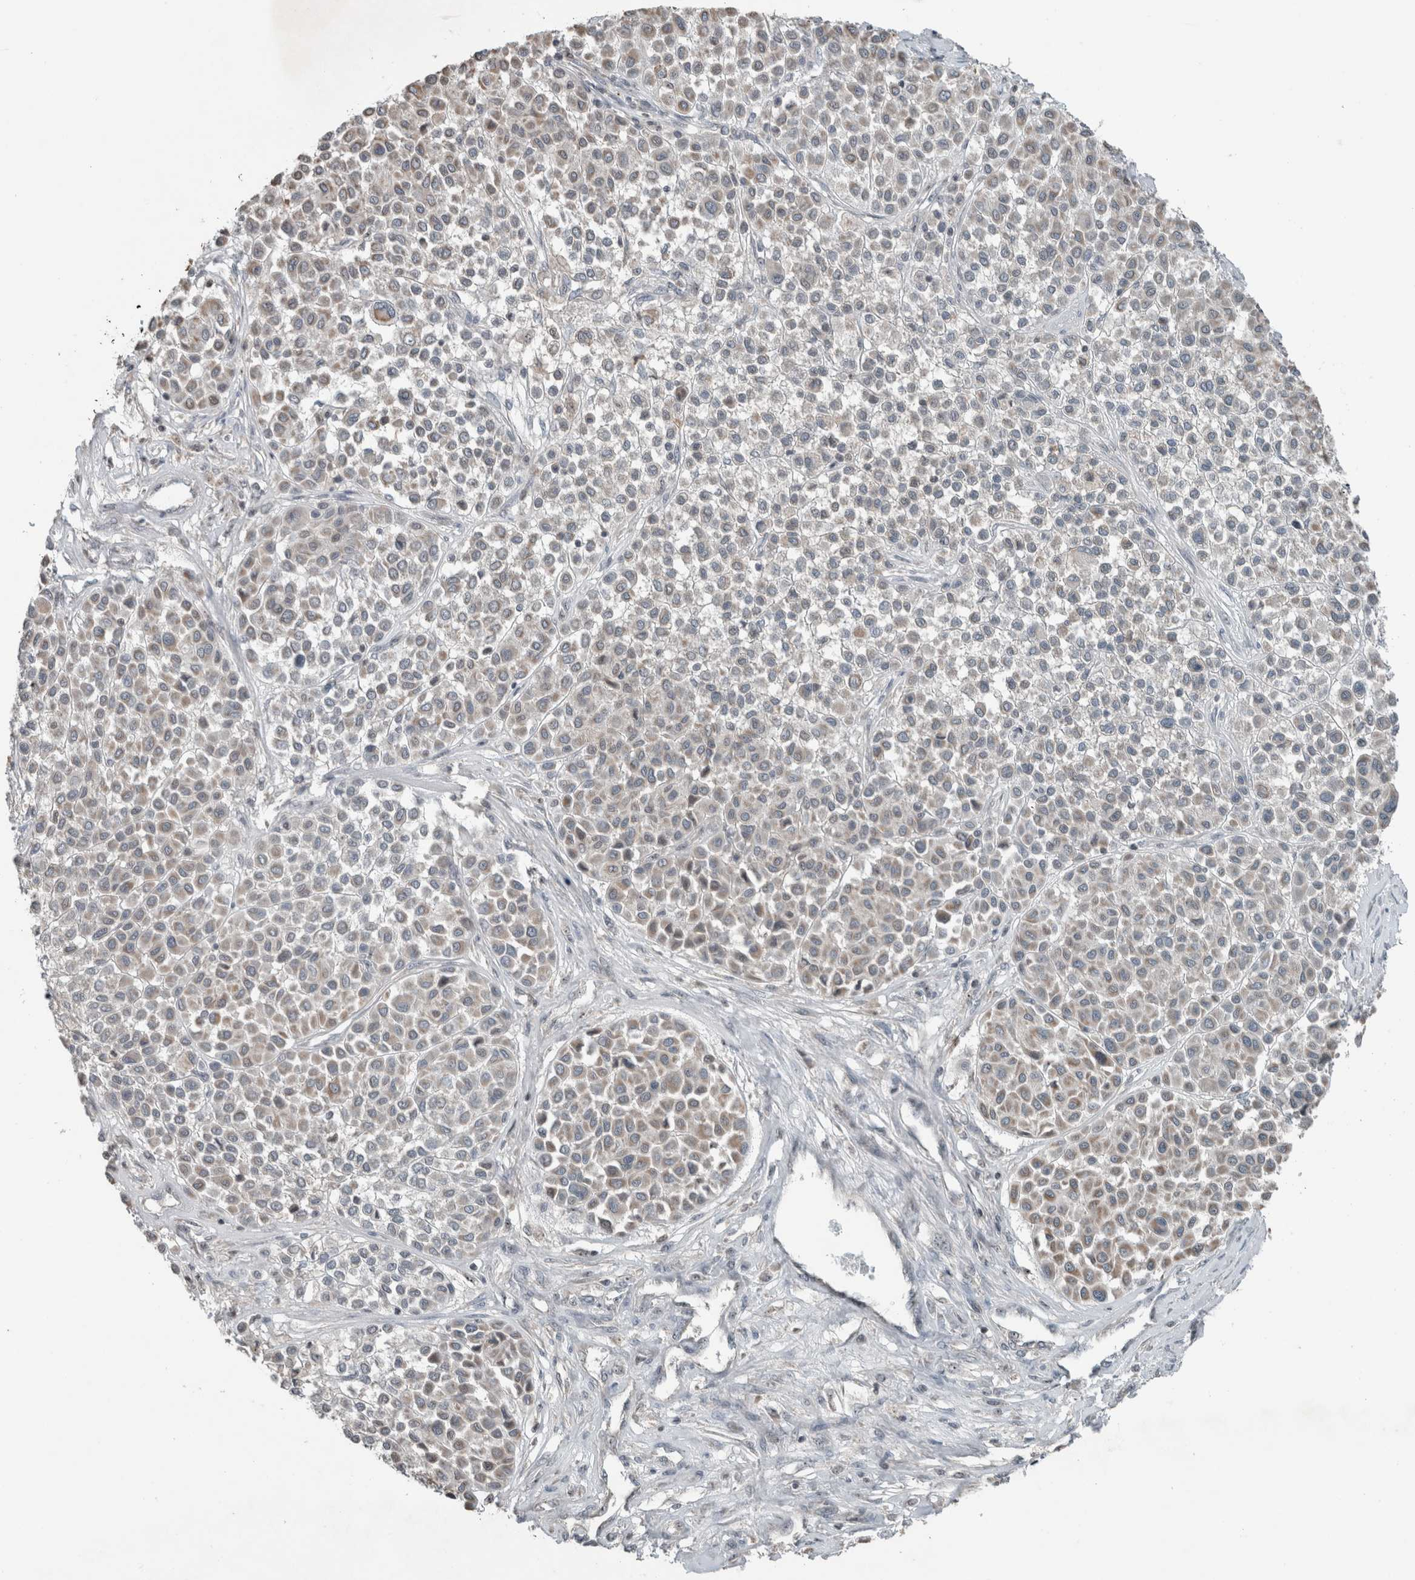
{"staining": {"intensity": "weak", "quantity": "25%-75%", "location": "cytoplasmic/membranous"}, "tissue": "melanoma", "cell_type": "Tumor cells", "image_type": "cancer", "snomed": [{"axis": "morphology", "description": "Malignant melanoma, Metastatic site"}, {"axis": "topography", "description": "Soft tissue"}], "caption": "Immunohistochemical staining of melanoma demonstrates weak cytoplasmic/membranous protein positivity in approximately 25%-75% of tumor cells.", "gene": "RPF1", "patient": {"sex": "male", "age": 41}}